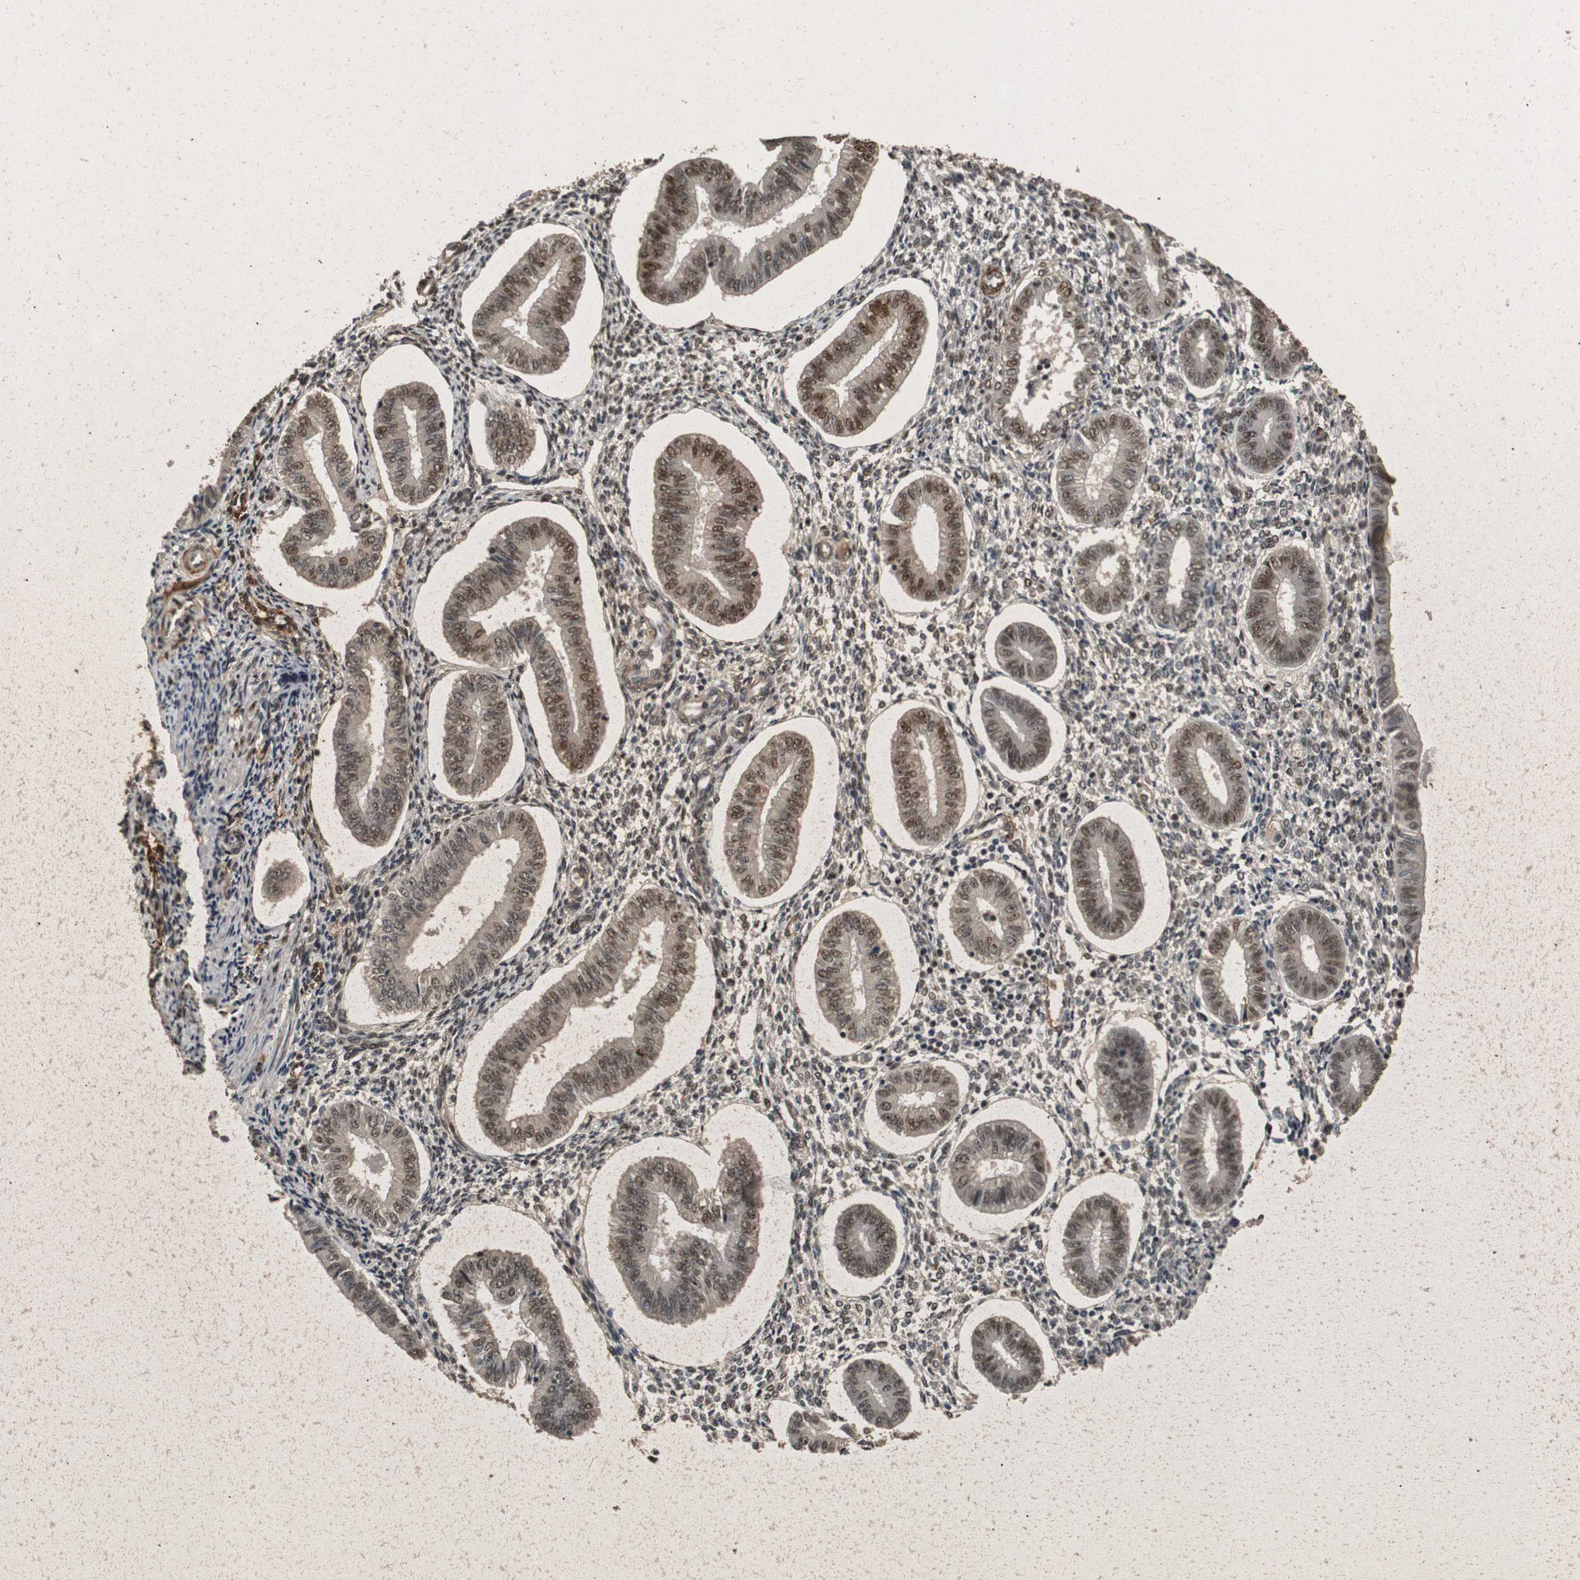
{"staining": {"intensity": "strong", "quantity": ">75%", "location": "nuclear"}, "tissue": "endometrium", "cell_type": "Cells in endometrial stroma", "image_type": "normal", "snomed": [{"axis": "morphology", "description": "Normal tissue, NOS"}, {"axis": "topography", "description": "Endometrium"}], "caption": "Protein staining of benign endometrium exhibits strong nuclear expression in approximately >75% of cells in endometrial stroma. (DAB (3,3'-diaminobenzidine) IHC with brightfield microscopy, high magnification).", "gene": "HEXIM1", "patient": {"sex": "female", "age": 50}}